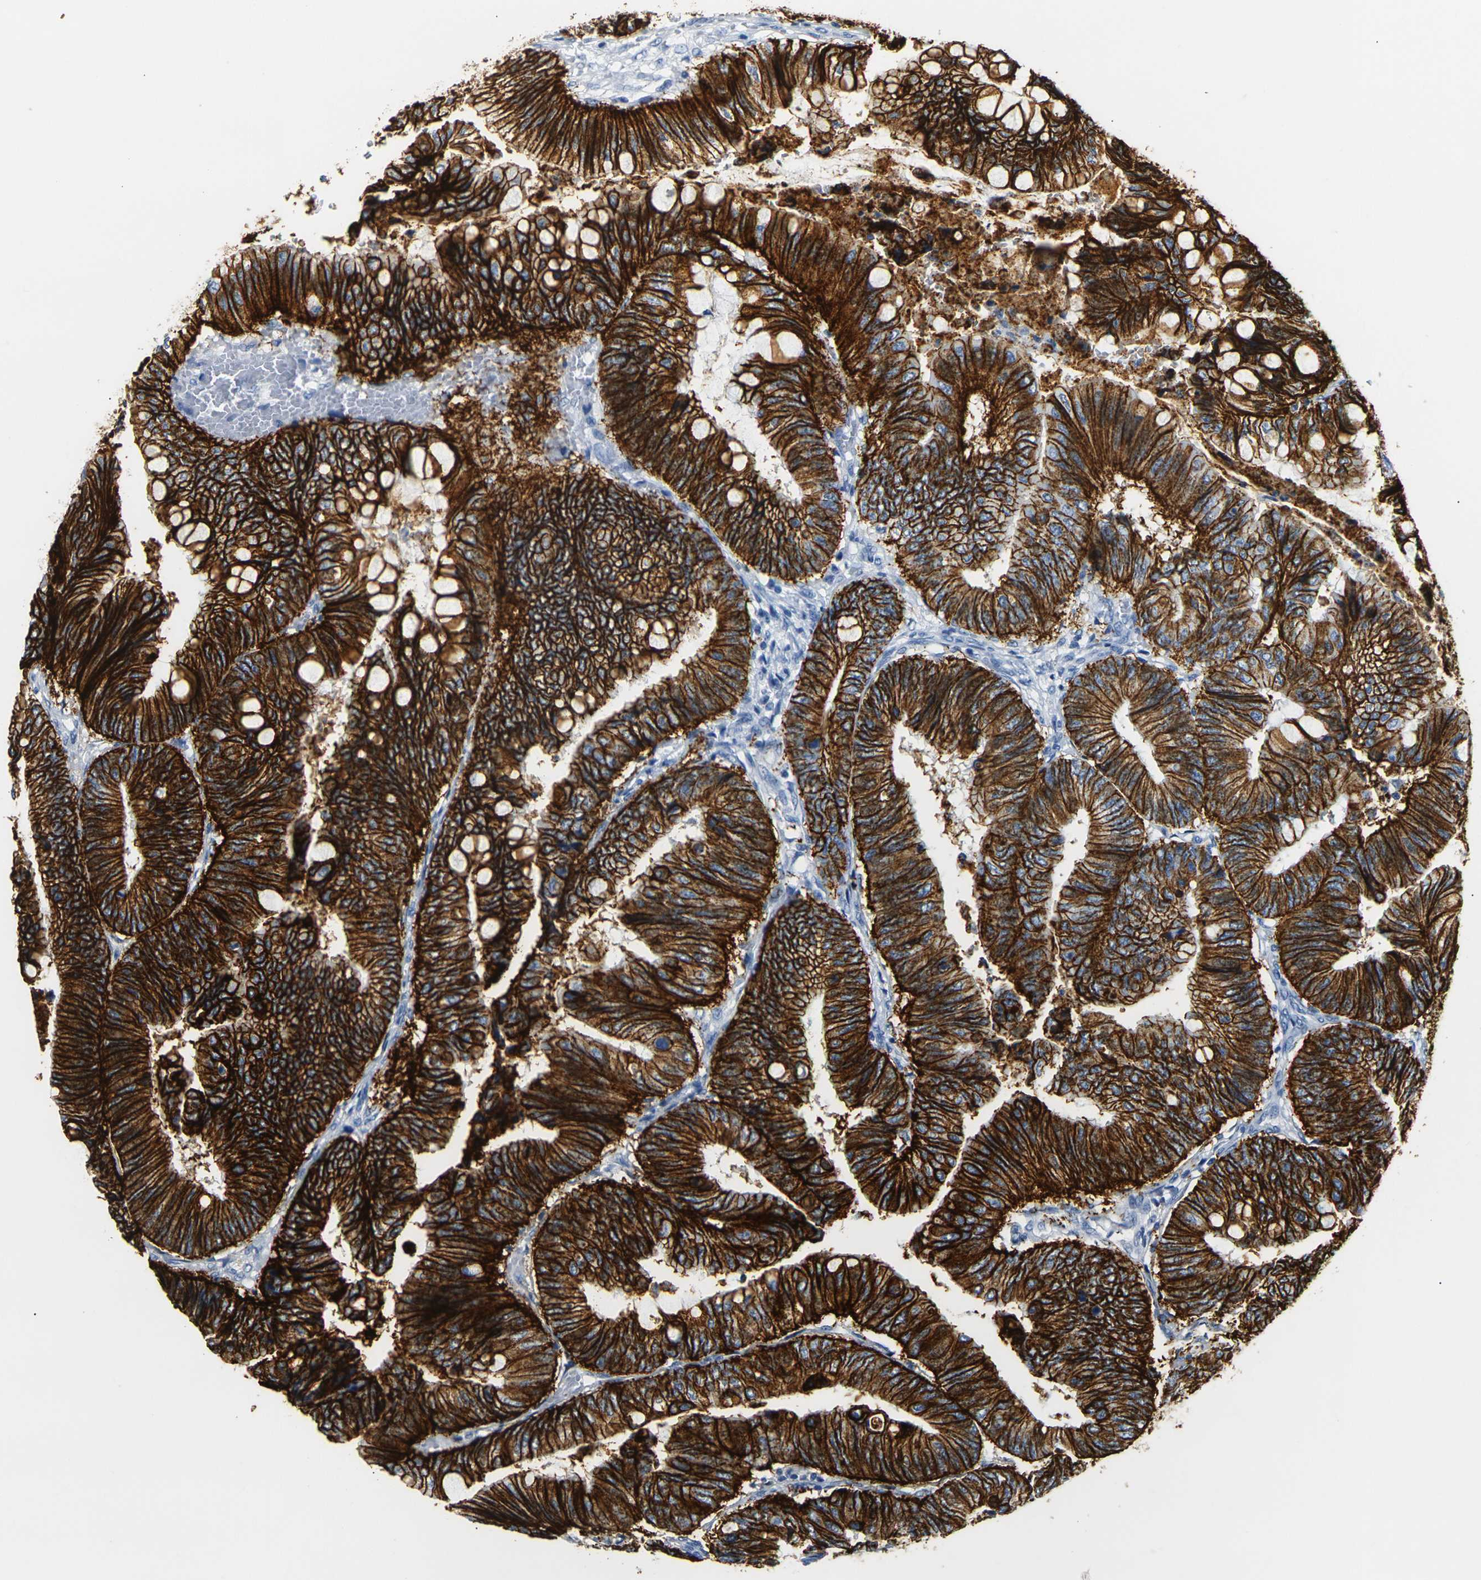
{"staining": {"intensity": "strong", "quantity": ">75%", "location": "cytoplasmic/membranous"}, "tissue": "colorectal cancer", "cell_type": "Tumor cells", "image_type": "cancer", "snomed": [{"axis": "morphology", "description": "Normal tissue, NOS"}, {"axis": "morphology", "description": "Adenocarcinoma, NOS"}, {"axis": "topography", "description": "Rectum"}, {"axis": "topography", "description": "Peripheral nerve tissue"}], "caption": "Adenocarcinoma (colorectal) tissue demonstrates strong cytoplasmic/membranous staining in approximately >75% of tumor cells", "gene": "CLDN7", "patient": {"sex": "male", "age": 92}}